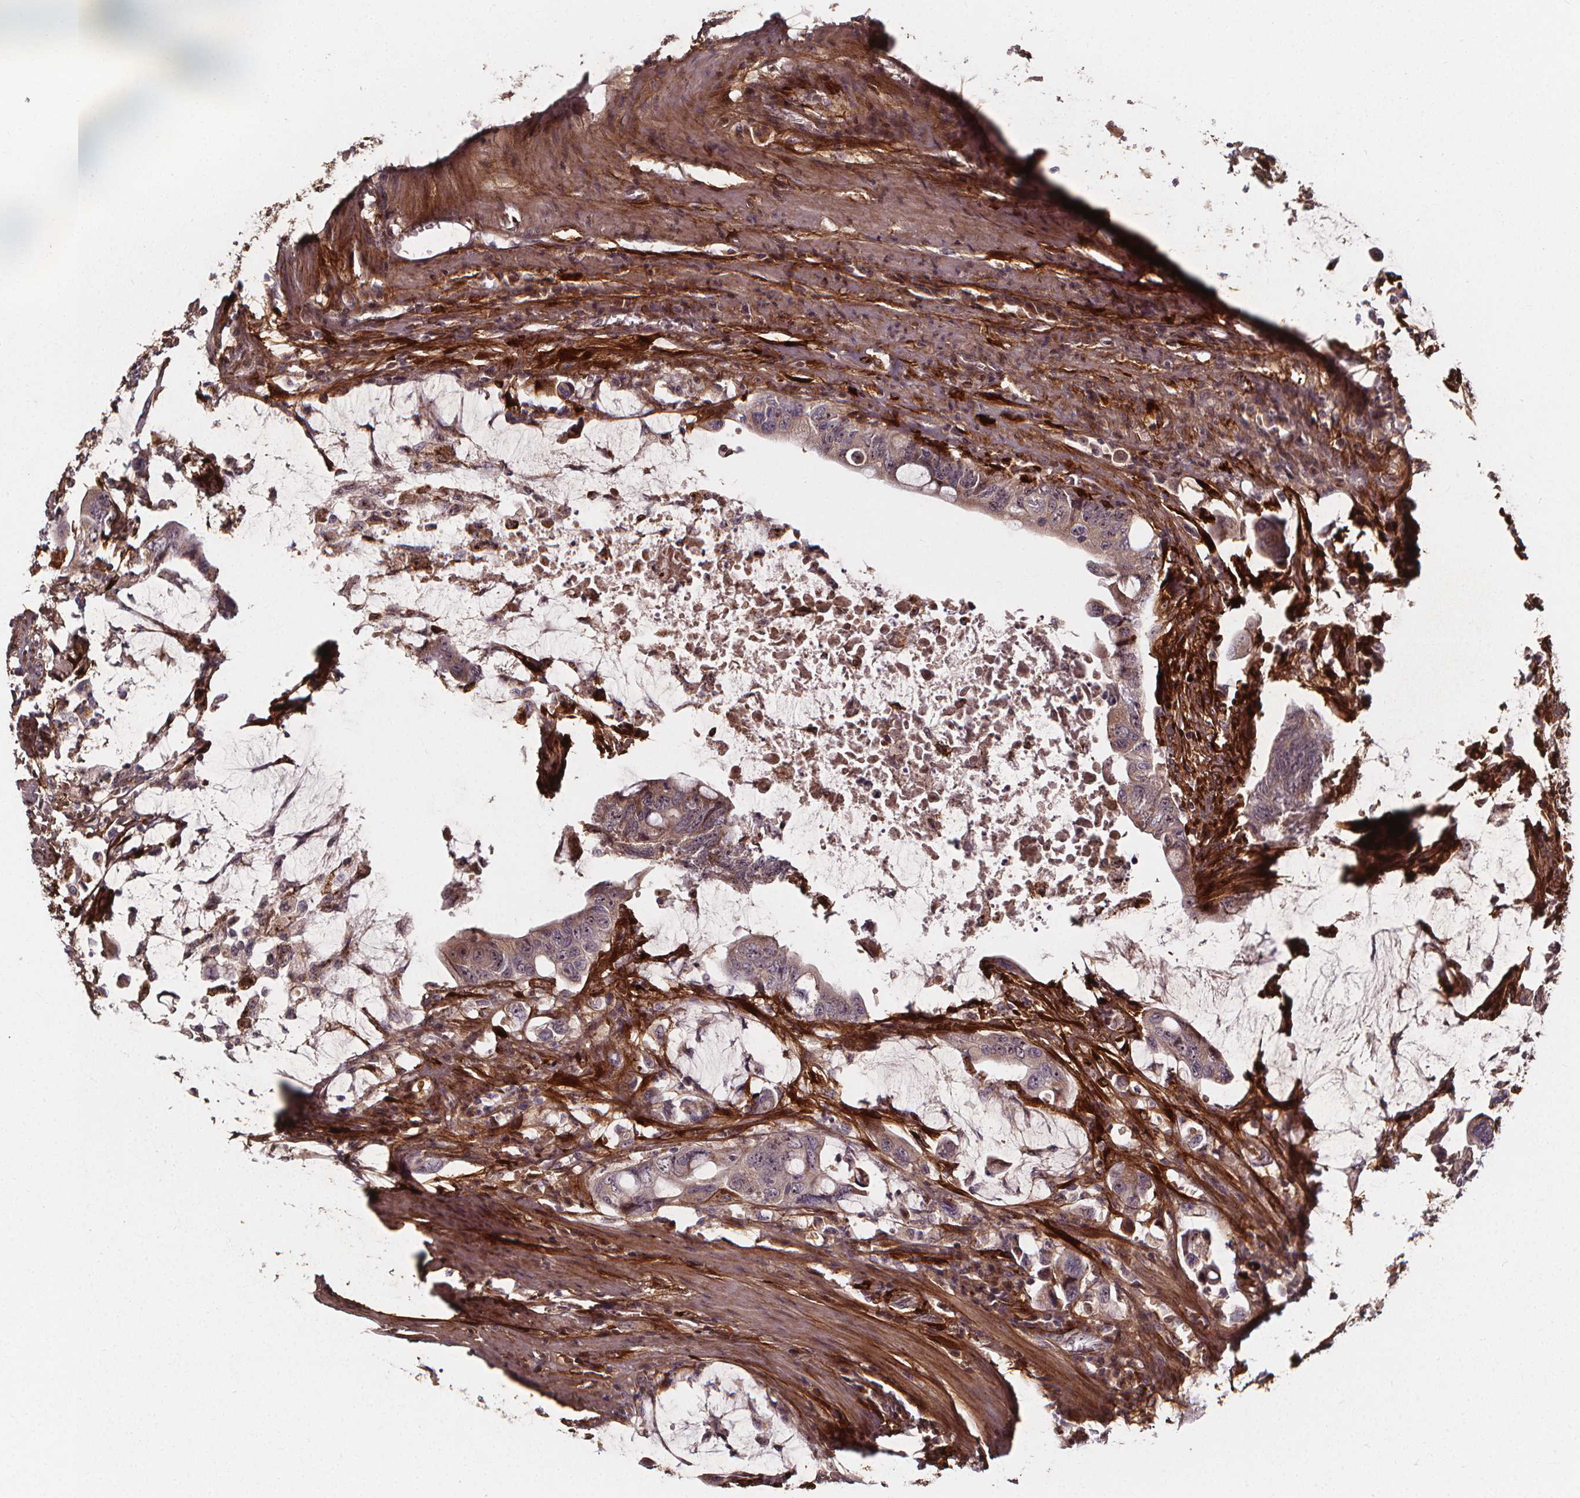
{"staining": {"intensity": "weak", "quantity": "25%-75%", "location": "cytoplasmic/membranous"}, "tissue": "colorectal cancer", "cell_type": "Tumor cells", "image_type": "cancer", "snomed": [{"axis": "morphology", "description": "Adenocarcinoma, NOS"}, {"axis": "topography", "description": "Colon"}], "caption": "A brown stain highlights weak cytoplasmic/membranous staining of a protein in human adenocarcinoma (colorectal) tumor cells. (DAB IHC with brightfield microscopy, high magnification).", "gene": "AEBP1", "patient": {"sex": "male", "age": 57}}